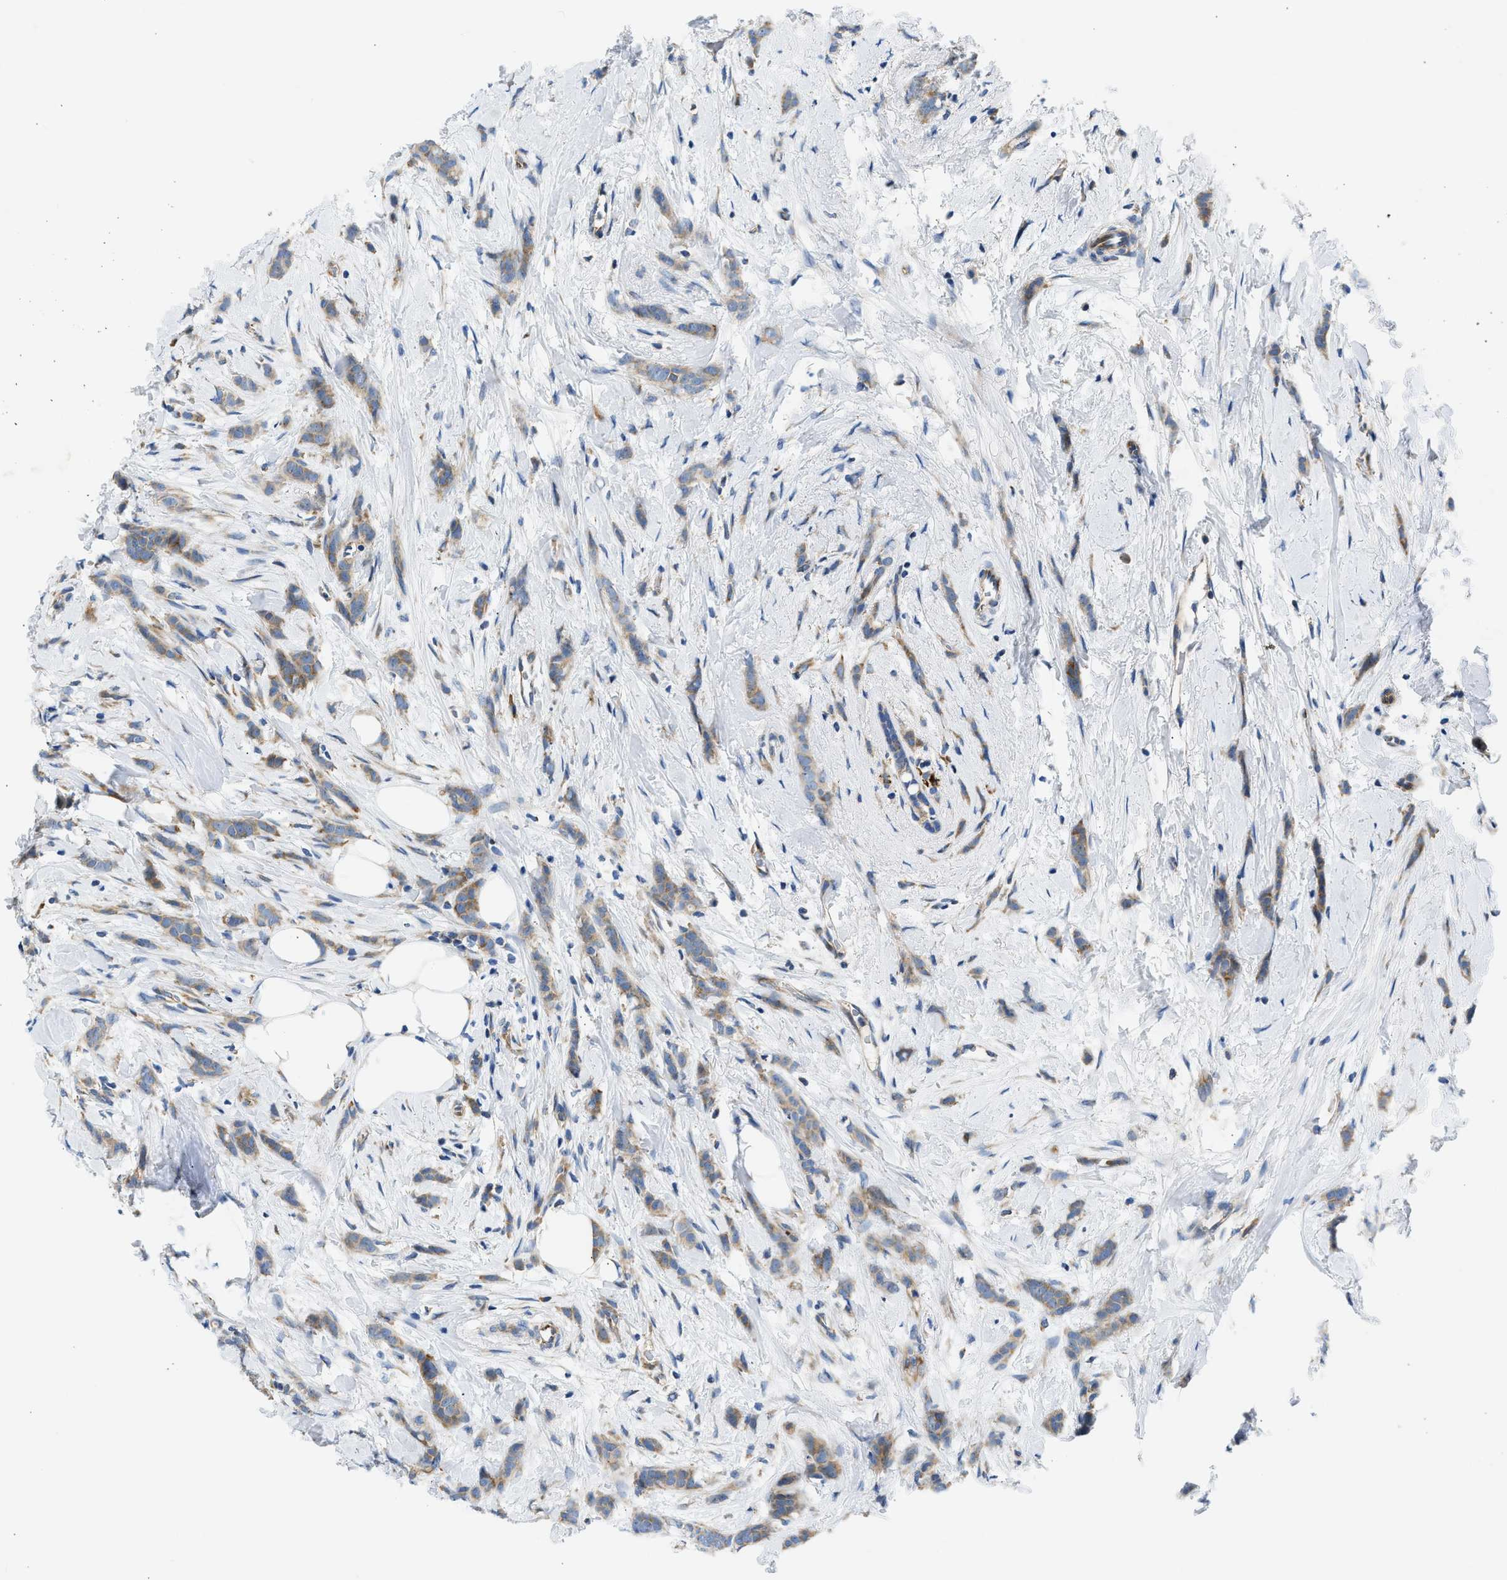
{"staining": {"intensity": "weak", "quantity": ">75%", "location": "cytoplasmic/membranous"}, "tissue": "breast cancer", "cell_type": "Tumor cells", "image_type": "cancer", "snomed": [{"axis": "morphology", "description": "Lobular carcinoma, in situ"}, {"axis": "morphology", "description": "Lobular carcinoma"}, {"axis": "topography", "description": "Breast"}], "caption": "A high-resolution micrograph shows immunohistochemistry staining of breast cancer, which displays weak cytoplasmic/membranous positivity in approximately >75% of tumor cells.", "gene": "CAMKK2", "patient": {"sex": "female", "age": 41}}